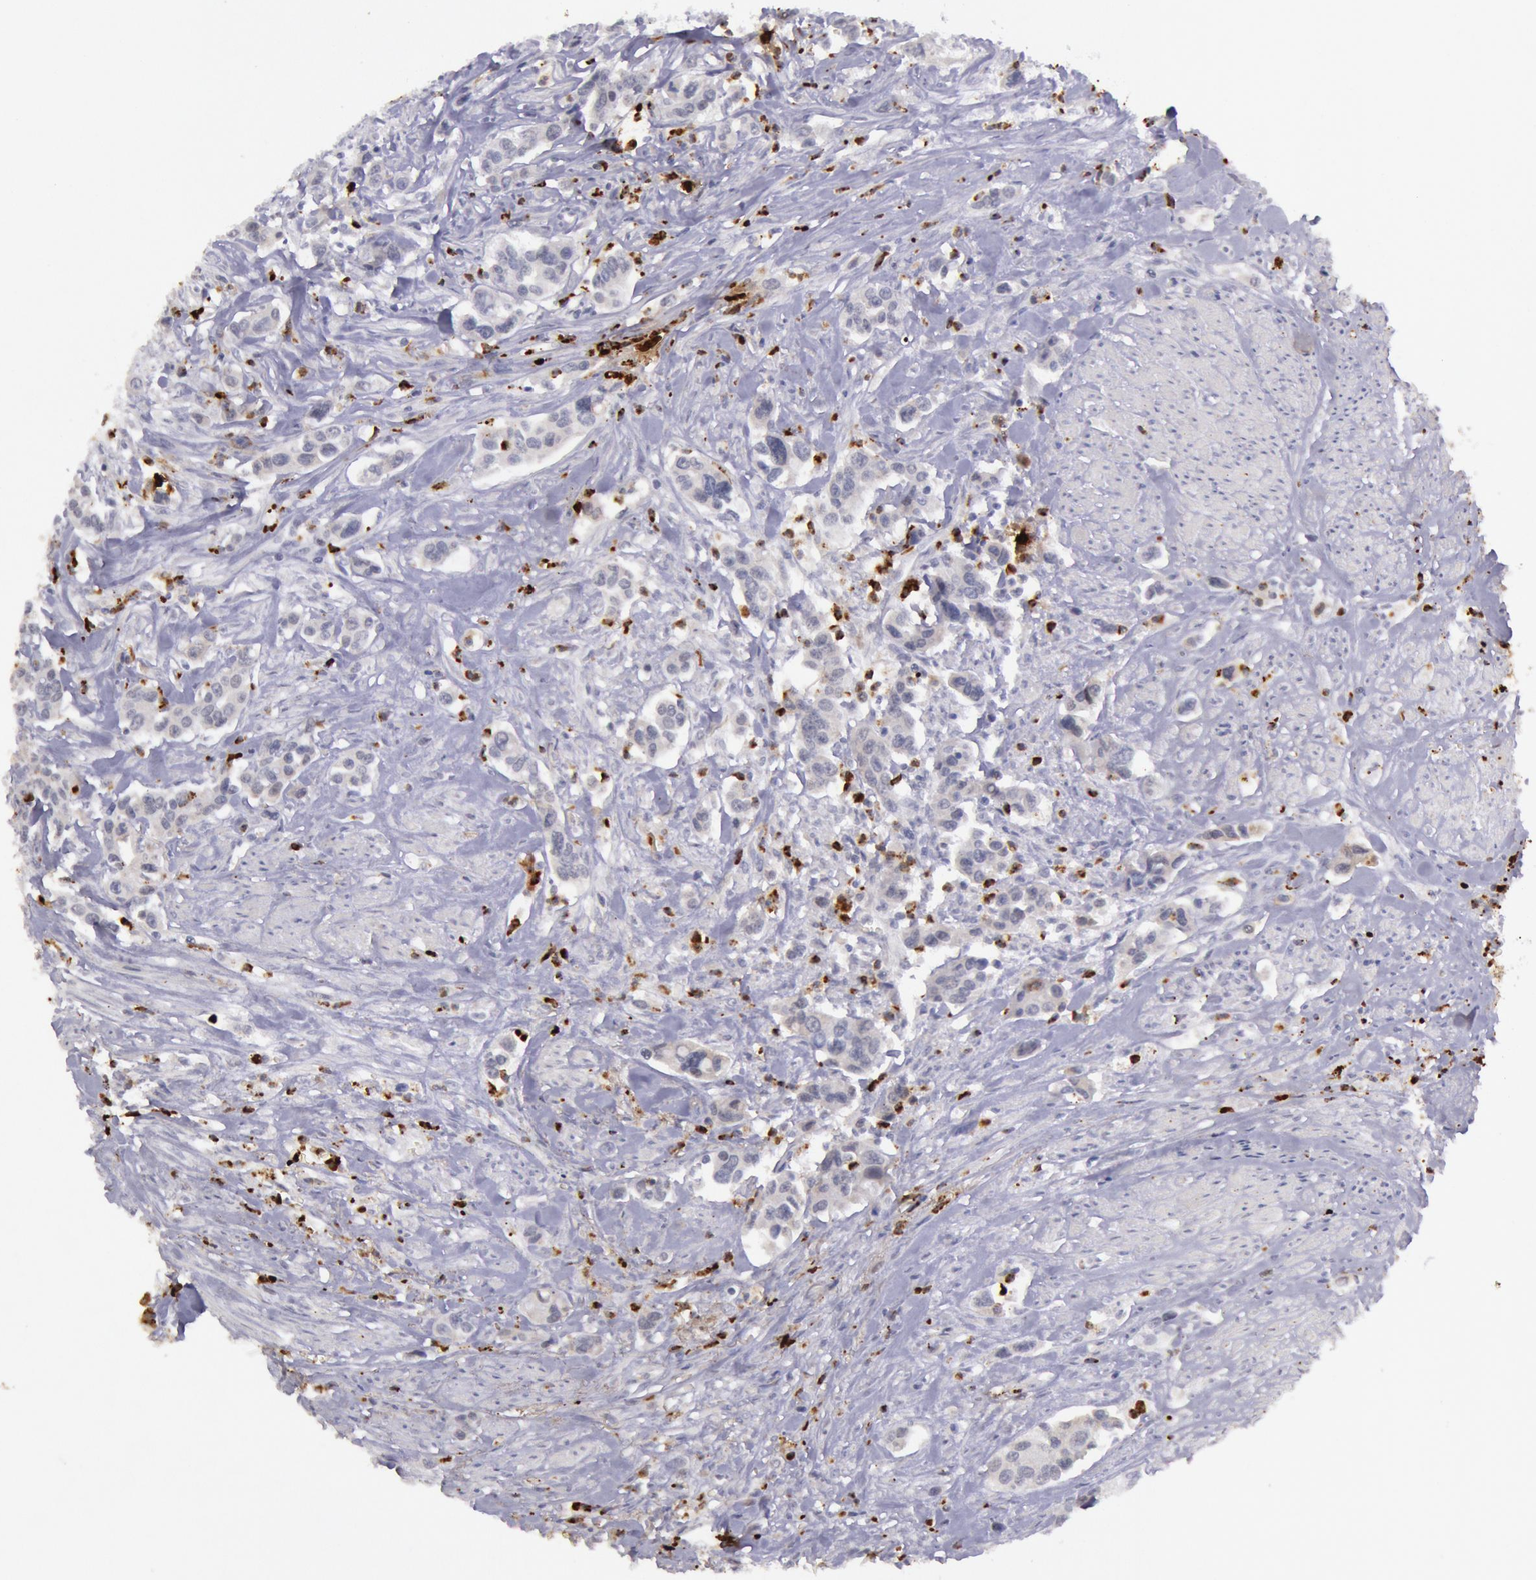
{"staining": {"intensity": "negative", "quantity": "none", "location": "none"}, "tissue": "urothelial cancer", "cell_type": "Tumor cells", "image_type": "cancer", "snomed": [{"axis": "morphology", "description": "Urothelial carcinoma, High grade"}, {"axis": "topography", "description": "Urinary bladder"}], "caption": "IHC histopathology image of urothelial carcinoma (high-grade) stained for a protein (brown), which displays no expression in tumor cells.", "gene": "KDM6A", "patient": {"sex": "male", "age": 86}}